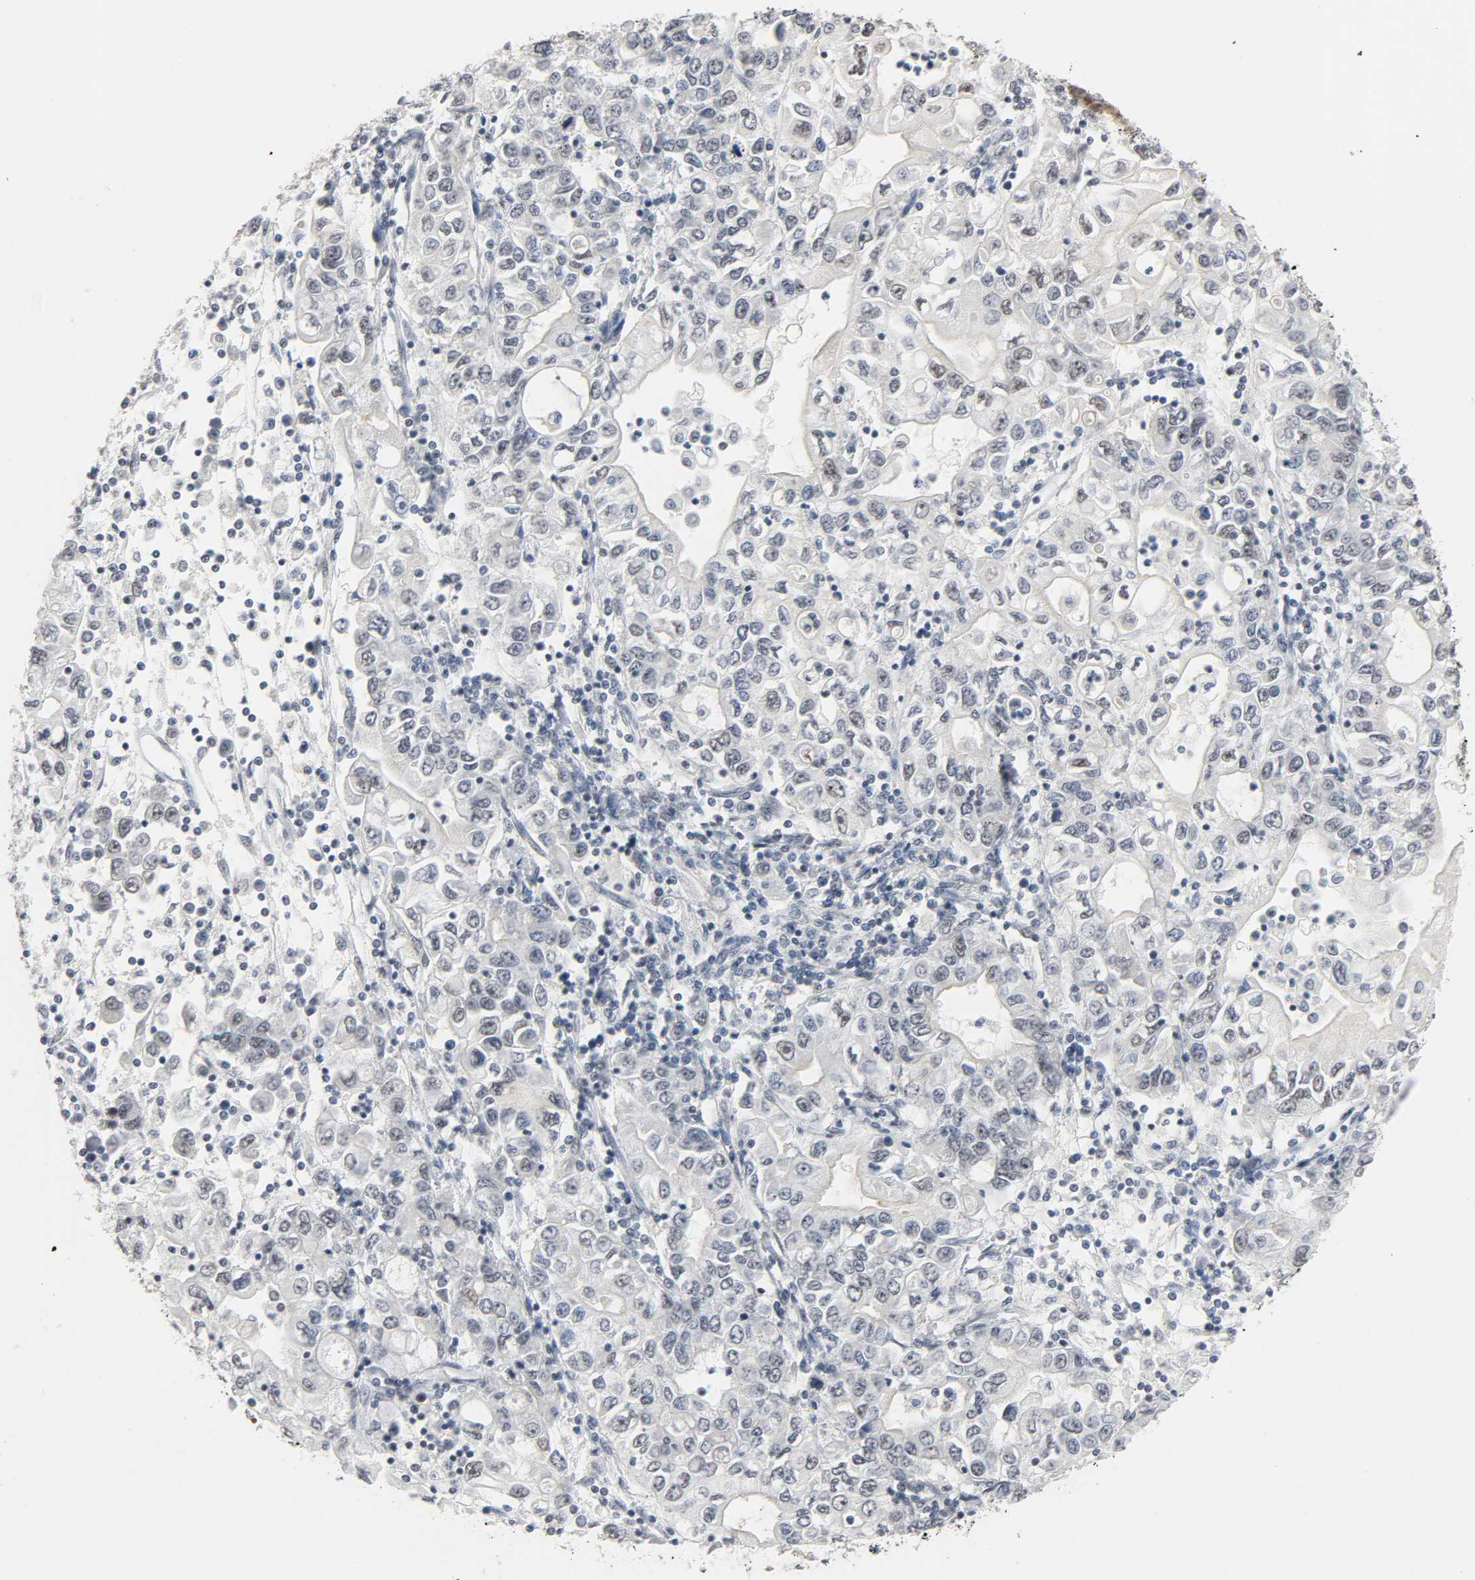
{"staining": {"intensity": "negative", "quantity": "none", "location": "none"}, "tissue": "stomach cancer", "cell_type": "Tumor cells", "image_type": "cancer", "snomed": [{"axis": "morphology", "description": "Adenocarcinoma, NOS"}, {"axis": "topography", "description": "Stomach, lower"}], "caption": "Micrograph shows no significant protein expression in tumor cells of adenocarcinoma (stomach).", "gene": "ACSS2", "patient": {"sex": "female", "age": 72}}